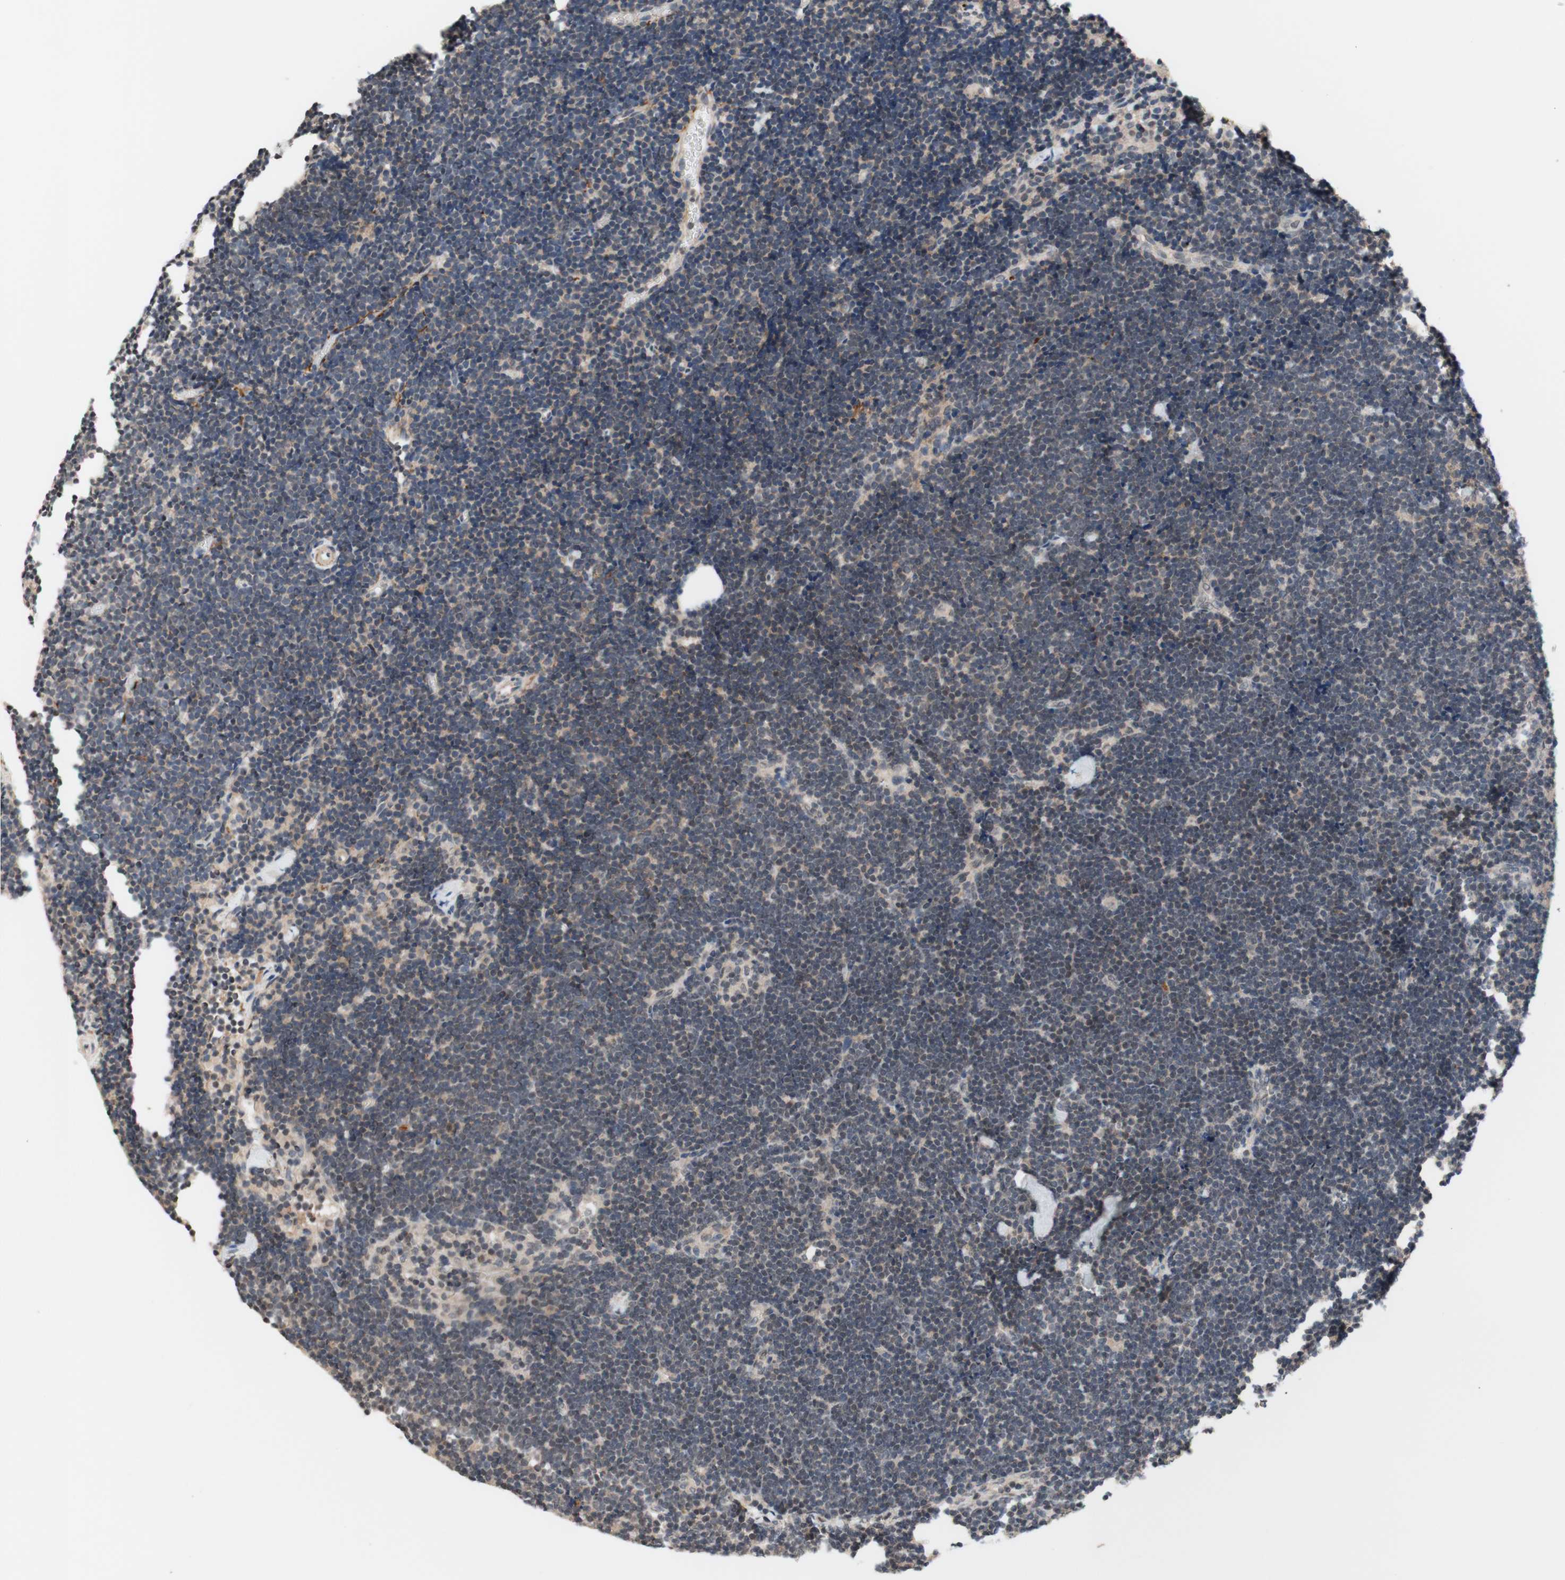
{"staining": {"intensity": "negative", "quantity": "none", "location": "none"}, "tissue": "lymph node", "cell_type": "Germinal center cells", "image_type": "normal", "snomed": [{"axis": "morphology", "description": "Normal tissue, NOS"}, {"axis": "topography", "description": "Lymph node"}], "caption": "There is no significant positivity in germinal center cells of lymph node.", "gene": "CD55", "patient": {"sex": "male", "age": 63}}